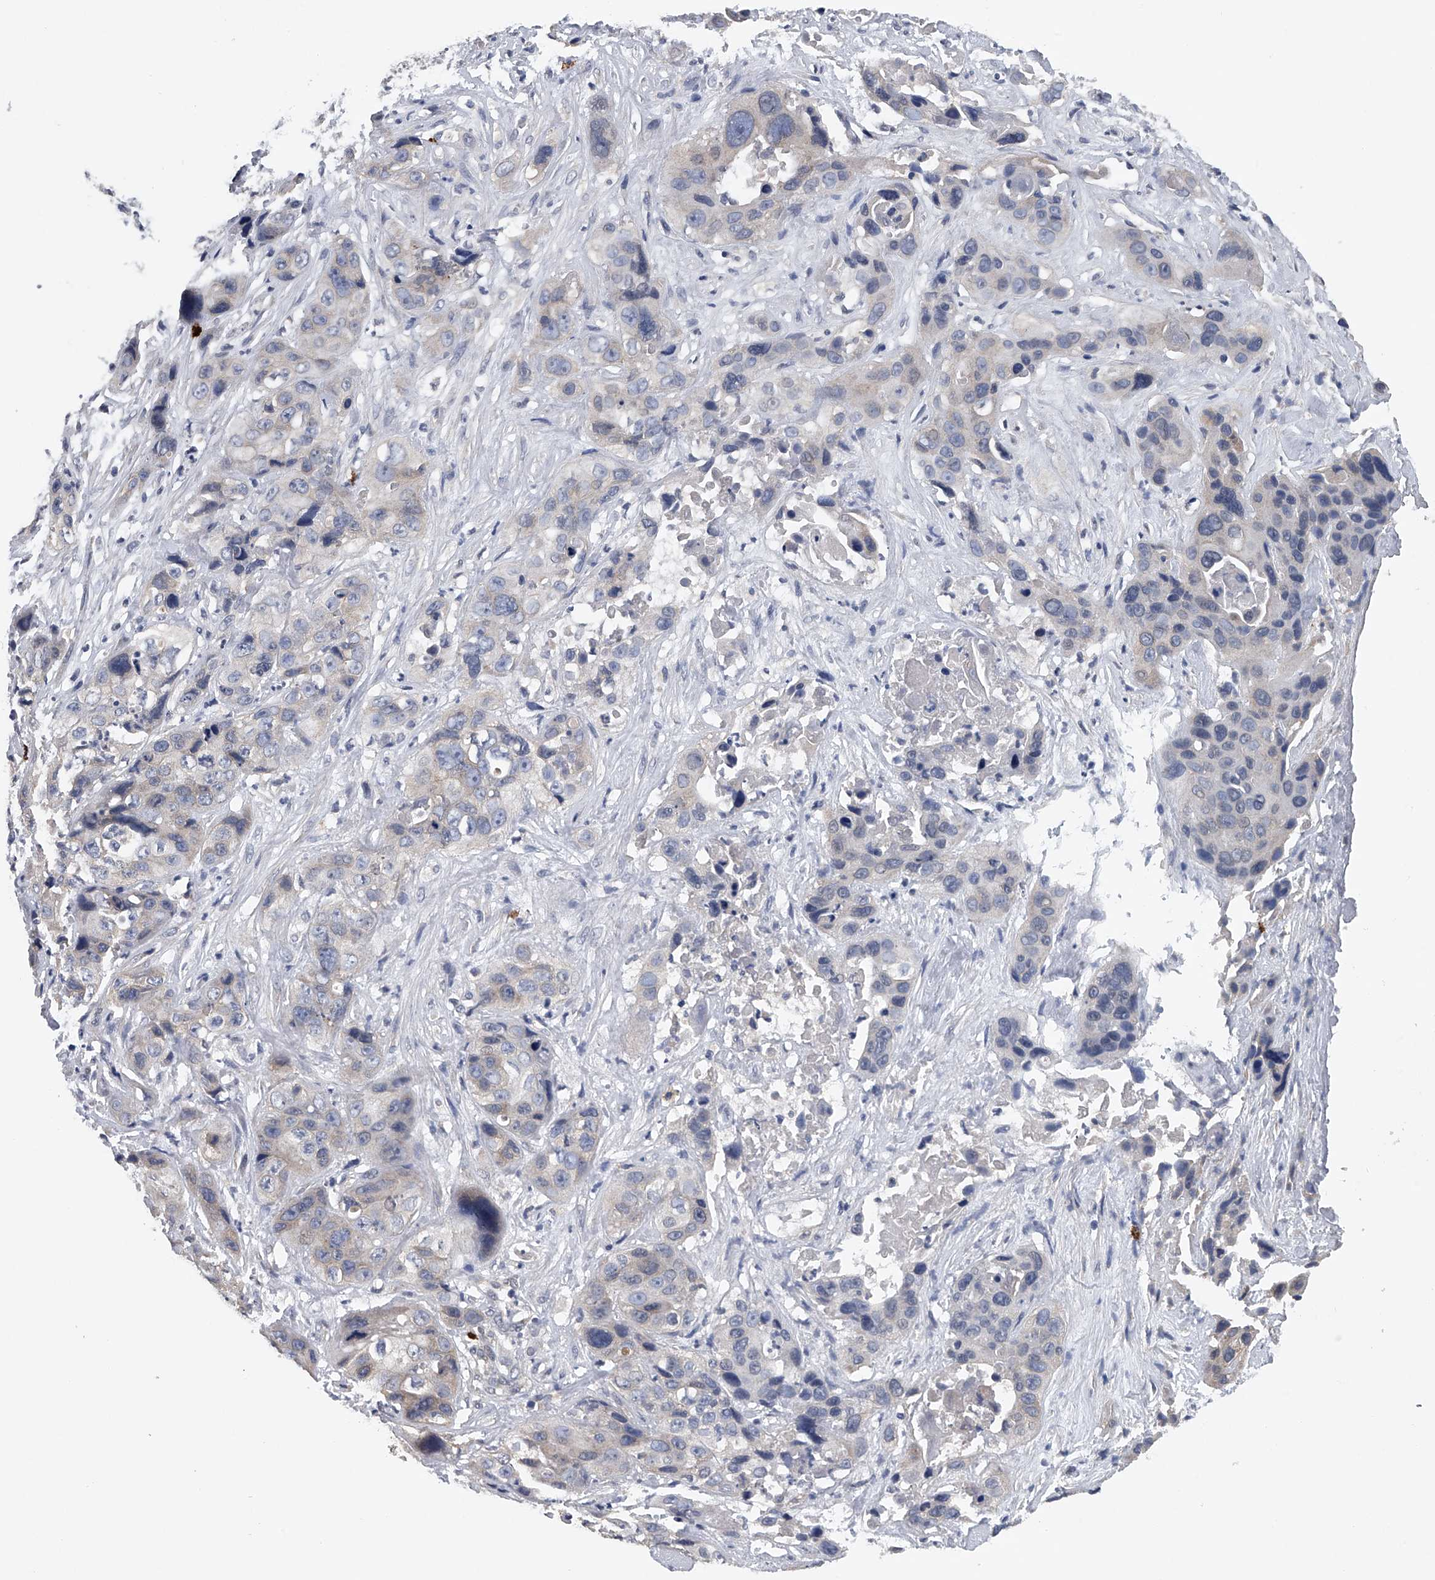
{"staining": {"intensity": "weak", "quantity": "<25%", "location": "cytoplasmic/membranous"}, "tissue": "liver cancer", "cell_type": "Tumor cells", "image_type": "cancer", "snomed": [{"axis": "morphology", "description": "Cholangiocarcinoma"}, {"axis": "topography", "description": "Liver"}], "caption": "Immunohistochemistry (IHC) of human liver cancer reveals no positivity in tumor cells.", "gene": "RNF5", "patient": {"sex": "female", "age": 61}}